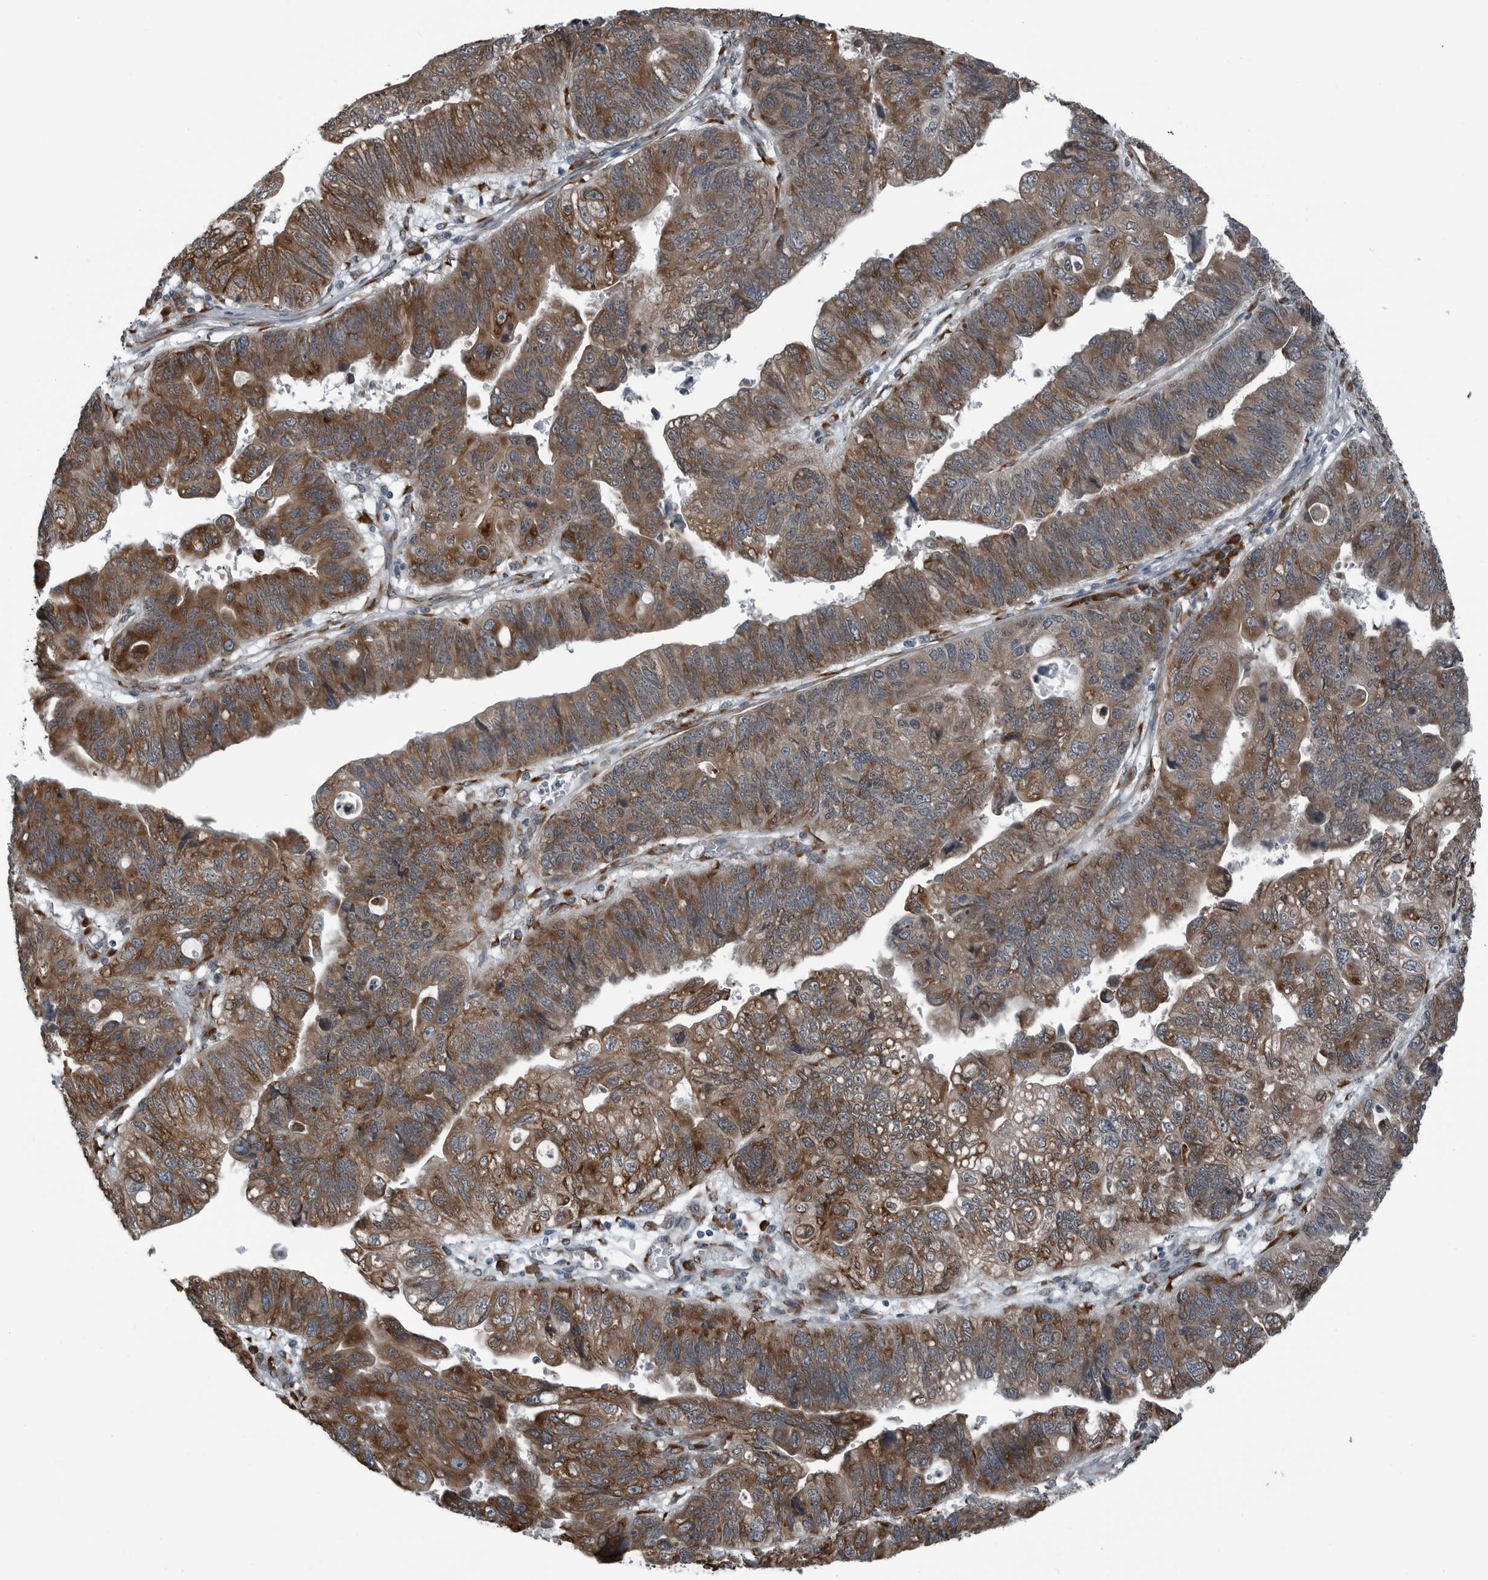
{"staining": {"intensity": "moderate", "quantity": ">75%", "location": "cytoplasmic/membranous"}, "tissue": "stomach cancer", "cell_type": "Tumor cells", "image_type": "cancer", "snomed": [{"axis": "morphology", "description": "Adenocarcinoma, NOS"}, {"axis": "topography", "description": "Stomach"}], "caption": "Stomach cancer tissue reveals moderate cytoplasmic/membranous positivity in about >75% of tumor cells, visualized by immunohistochemistry. (DAB IHC with brightfield microscopy, high magnification).", "gene": "CEP85", "patient": {"sex": "male", "age": 59}}